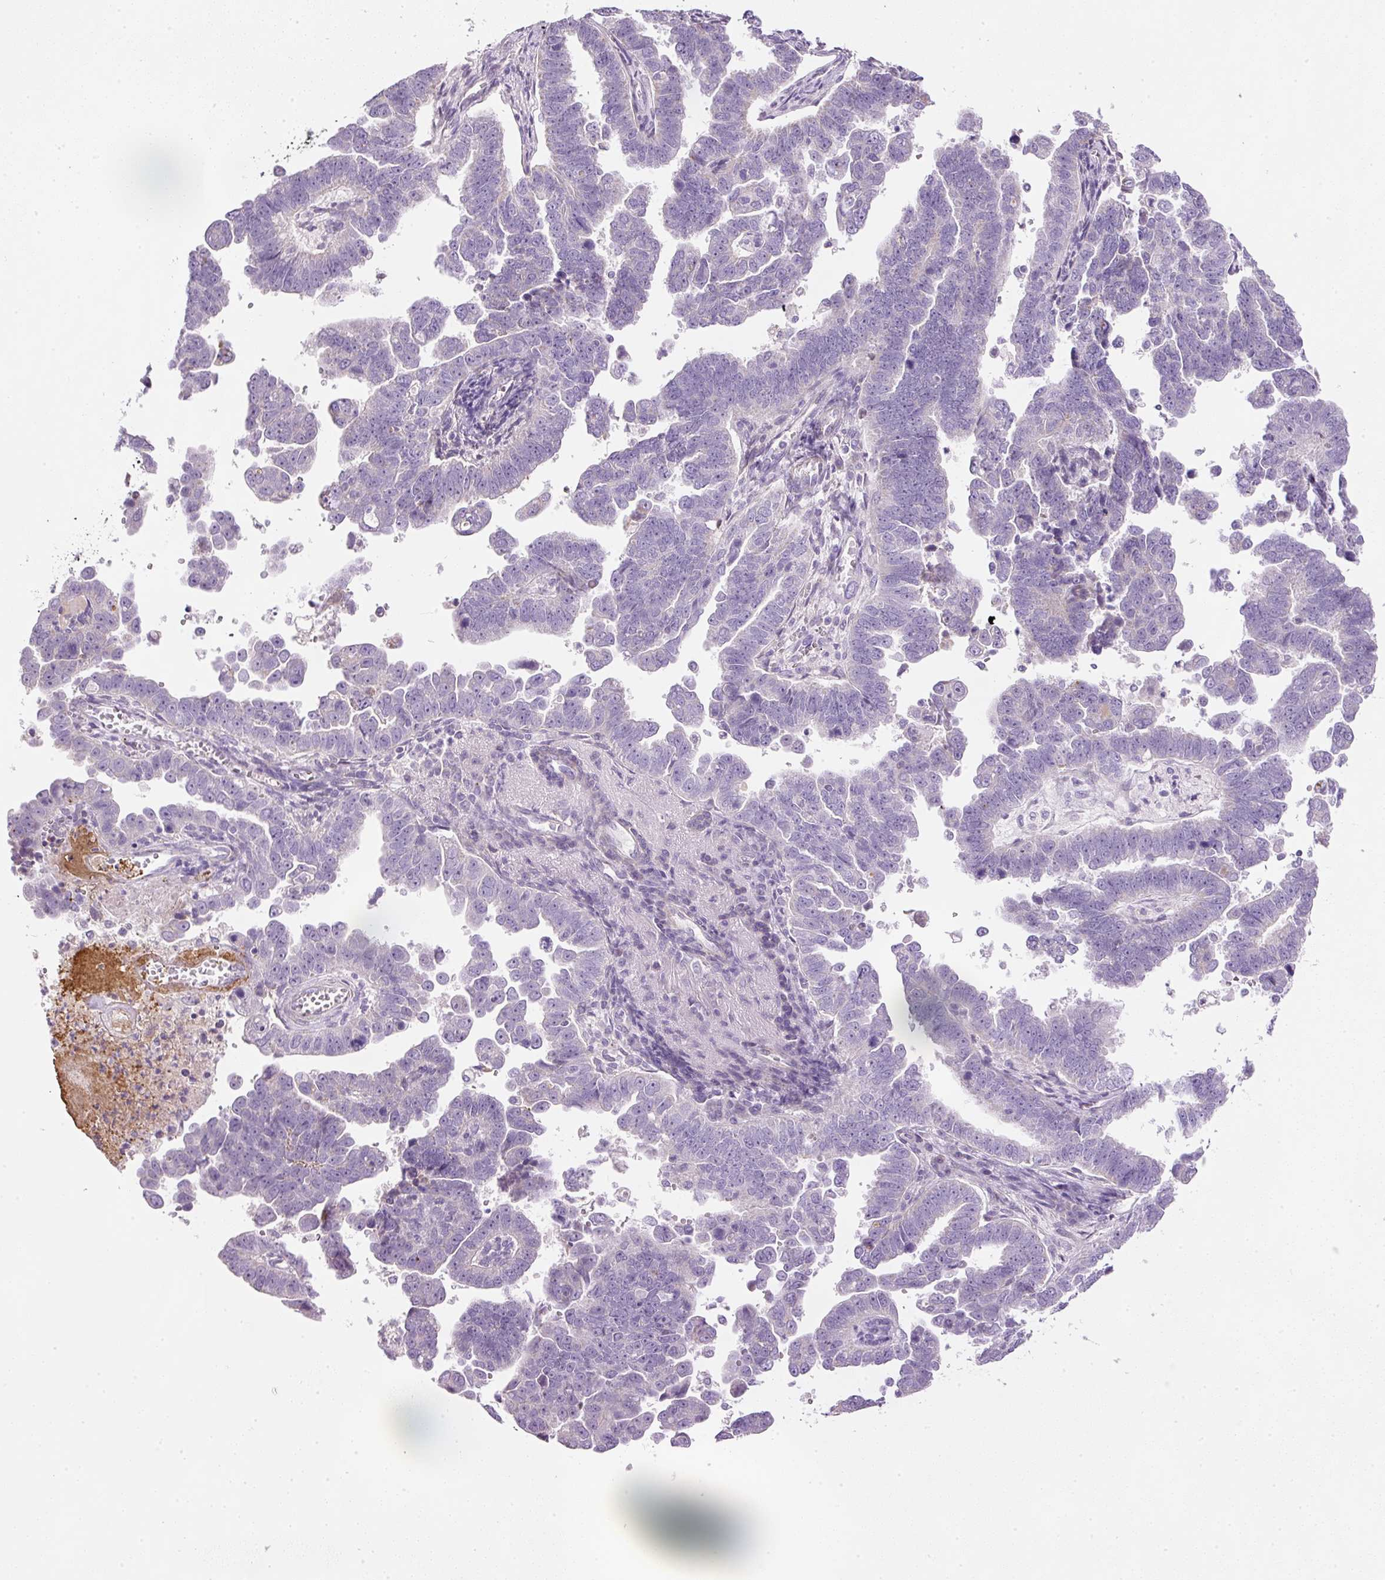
{"staining": {"intensity": "negative", "quantity": "none", "location": "none"}, "tissue": "endometrial cancer", "cell_type": "Tumor cells", "image_type": "cancer", "snomed": [{"axis": "morphology", "description": "Adenocarcinoma, NOS"}, {"axis": "topography", "description": "Endometrium"}], "caption": "Immunohistochemistry (IHC) image of endometrial cancer (adenocarcinoma) stained for a protein (brown), which reveals no positivity in tumor cells. (DAB IHC visualized using brightfield microscopy, high magnification).", "gene": "KPNA5", "patient": {"sex": "female", "age": 75}}